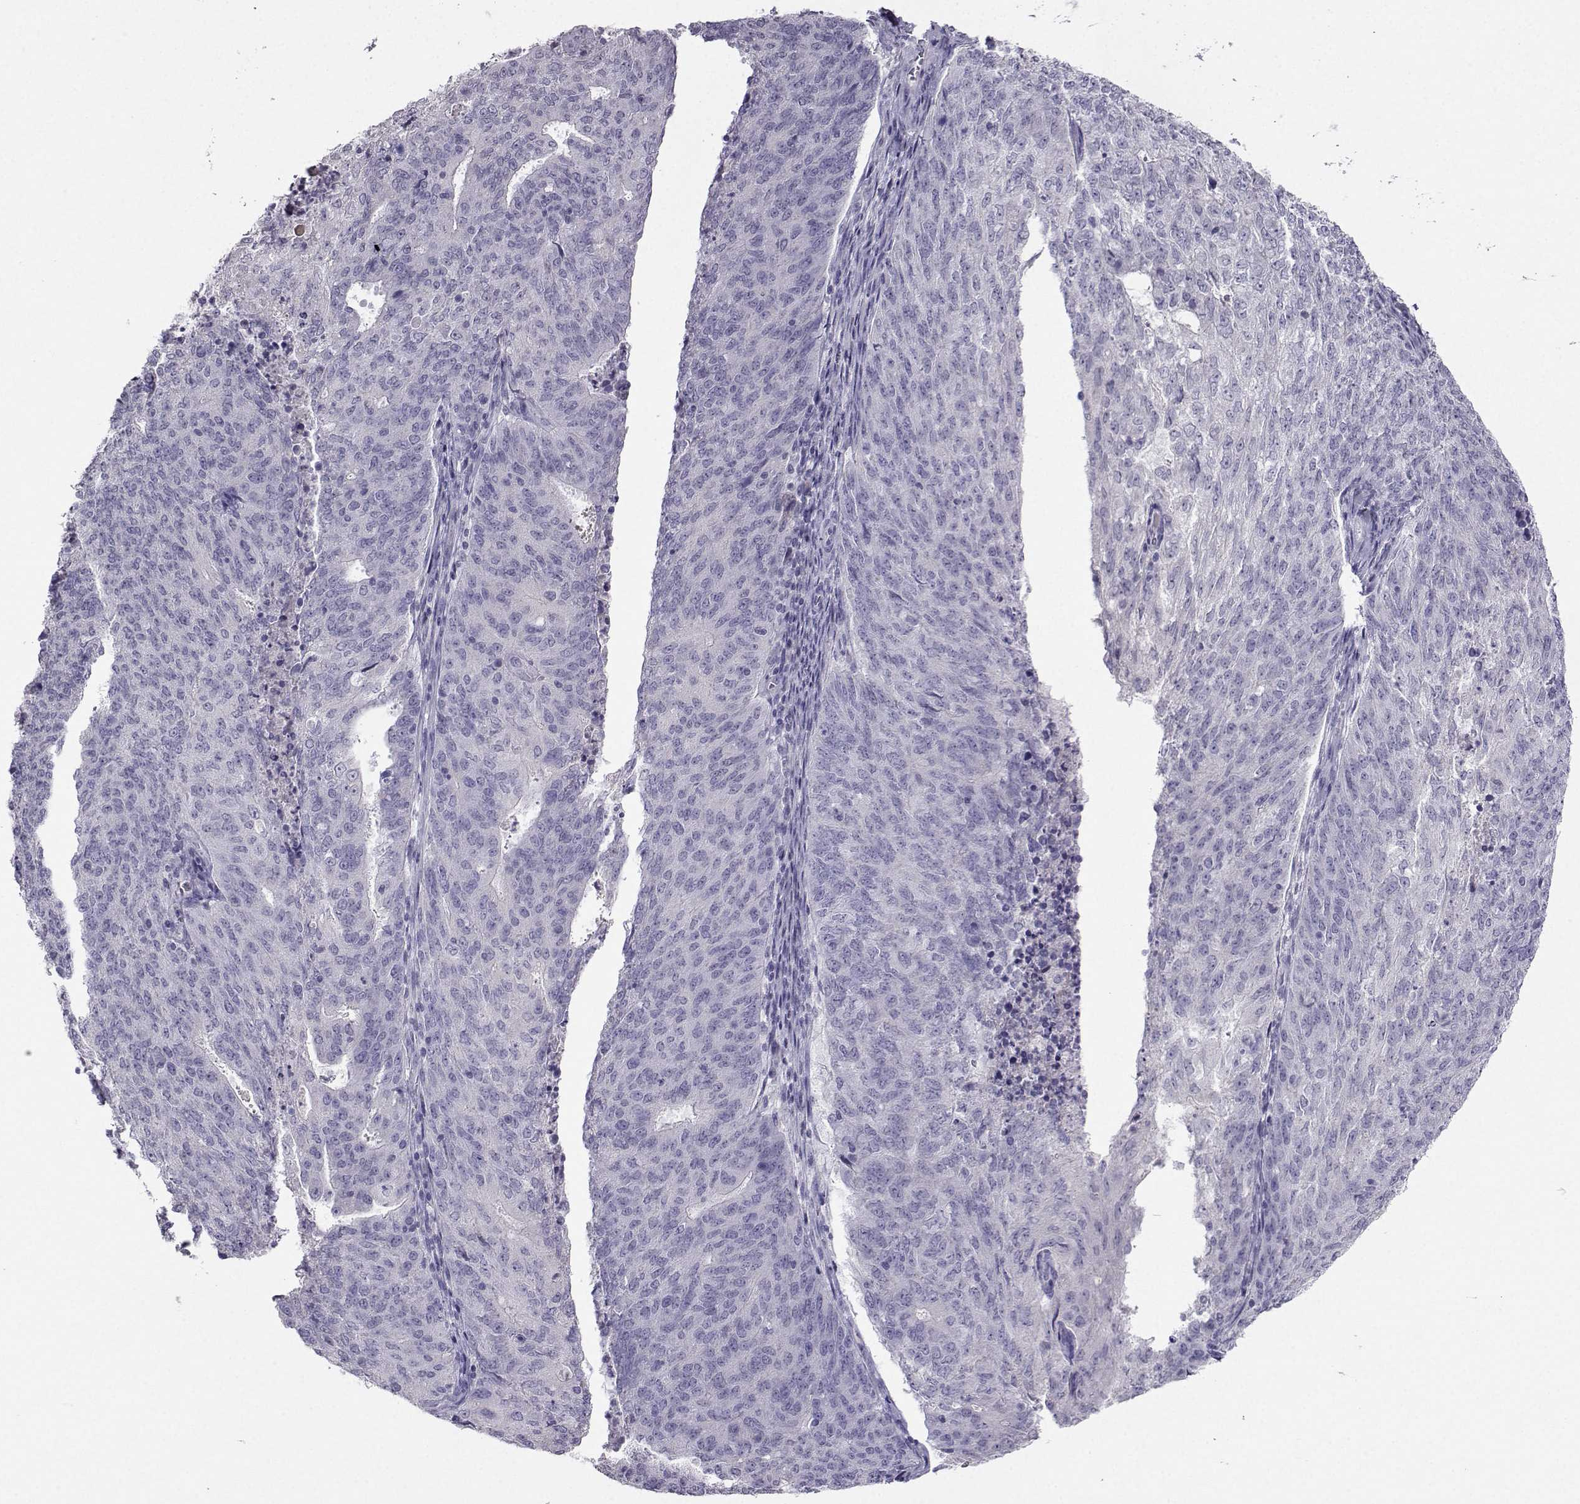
{"staining": {"intensity": "negative", "quantity": "none", "location": "none"}, "tissue": "endometrial cancer", "cell_type": "Tumor cells", "image_type": "cancer", "snomed": [{"axis": "morphology", "description": "Adenocarcinoma, NOS"}, {"axis": "topography", "description": "Endometrium"}], "caption": "Endometrial cancer (adenocarcinoma) was stained to show a protein in brown. There is no significant expression in tumor cells.", "gene": "CRYBB1", "patient": {"sex": "female", "age": 82}}